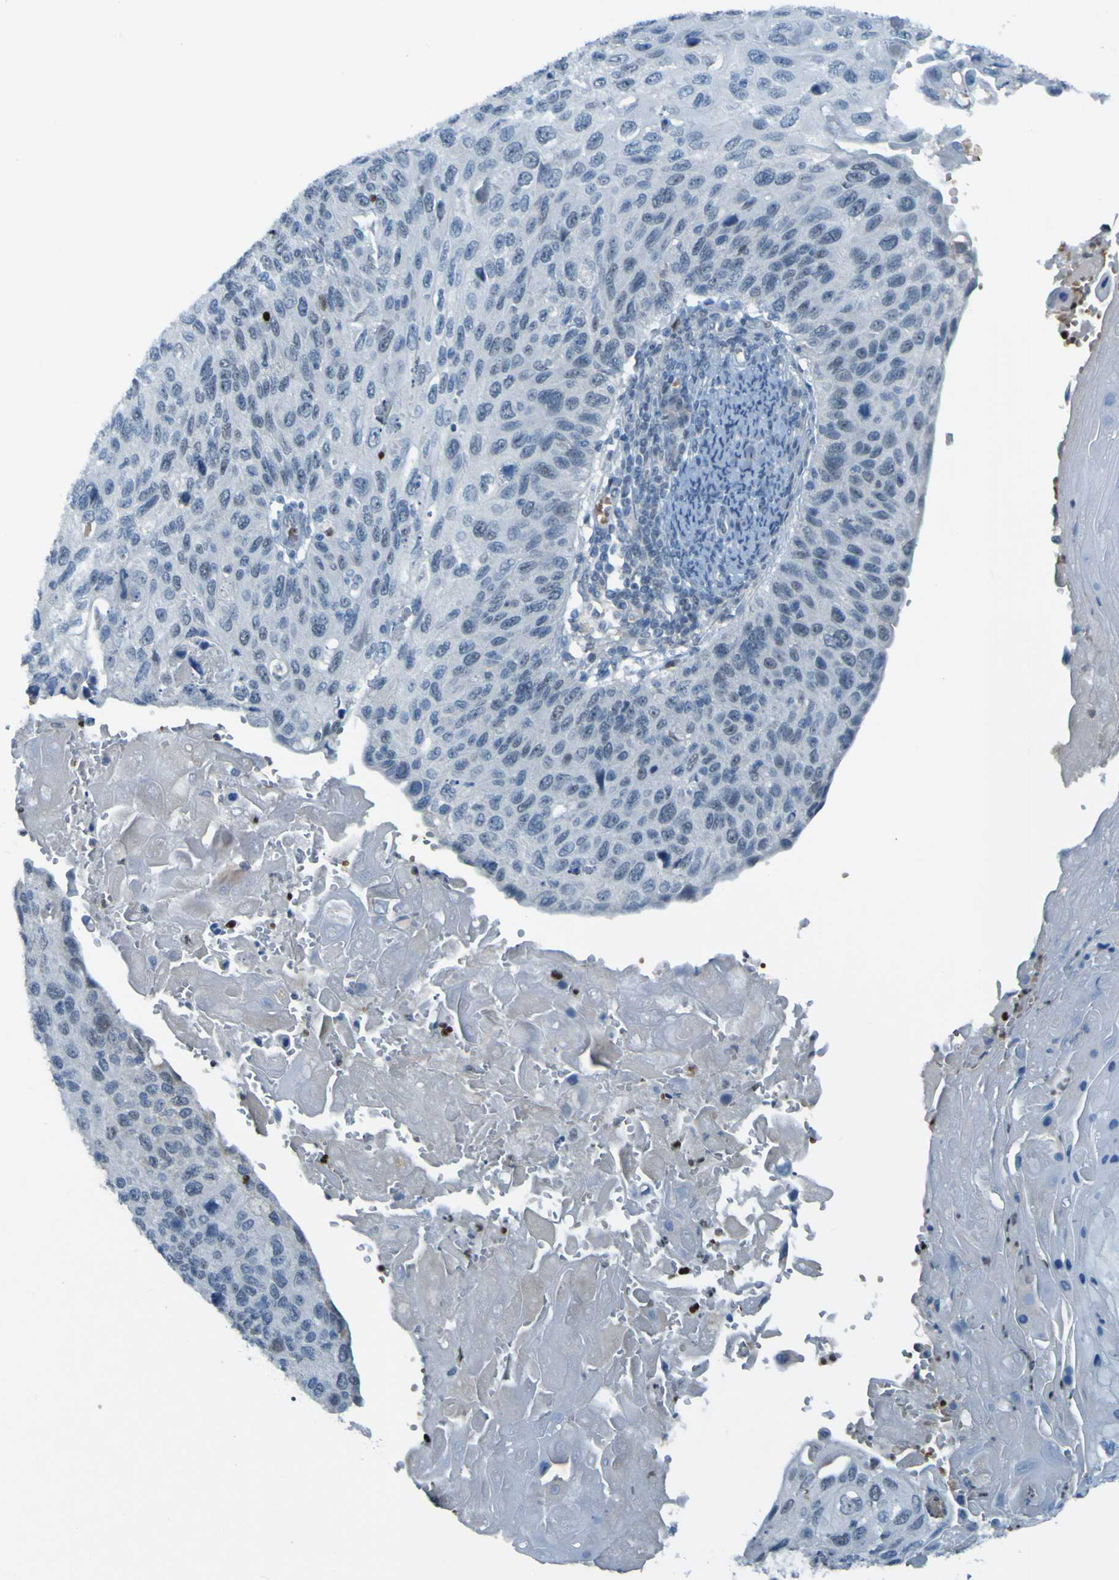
{"staining": {"intensity": "negative", "quantity": "none", "location": "none"}, "tissue": "cervical cancer", "cell_type": "Tumor cells", "image_type": "cancer", "snomed": [{"axis": "morphology", "description": "Squamous cell carcinoma, NOS"}, {"axis": "topography", "description": "Cervix"}], "caption": "Immunohistochemistry image of neoplastic tissue: human squamous cell carcinoma (cervical) stained with DAB (3,3'-diaminobenzidine) reveals no significant protein staining in tumor cells.", "gene": "USP36", "patient": {"sex": "female", "age": 70}}